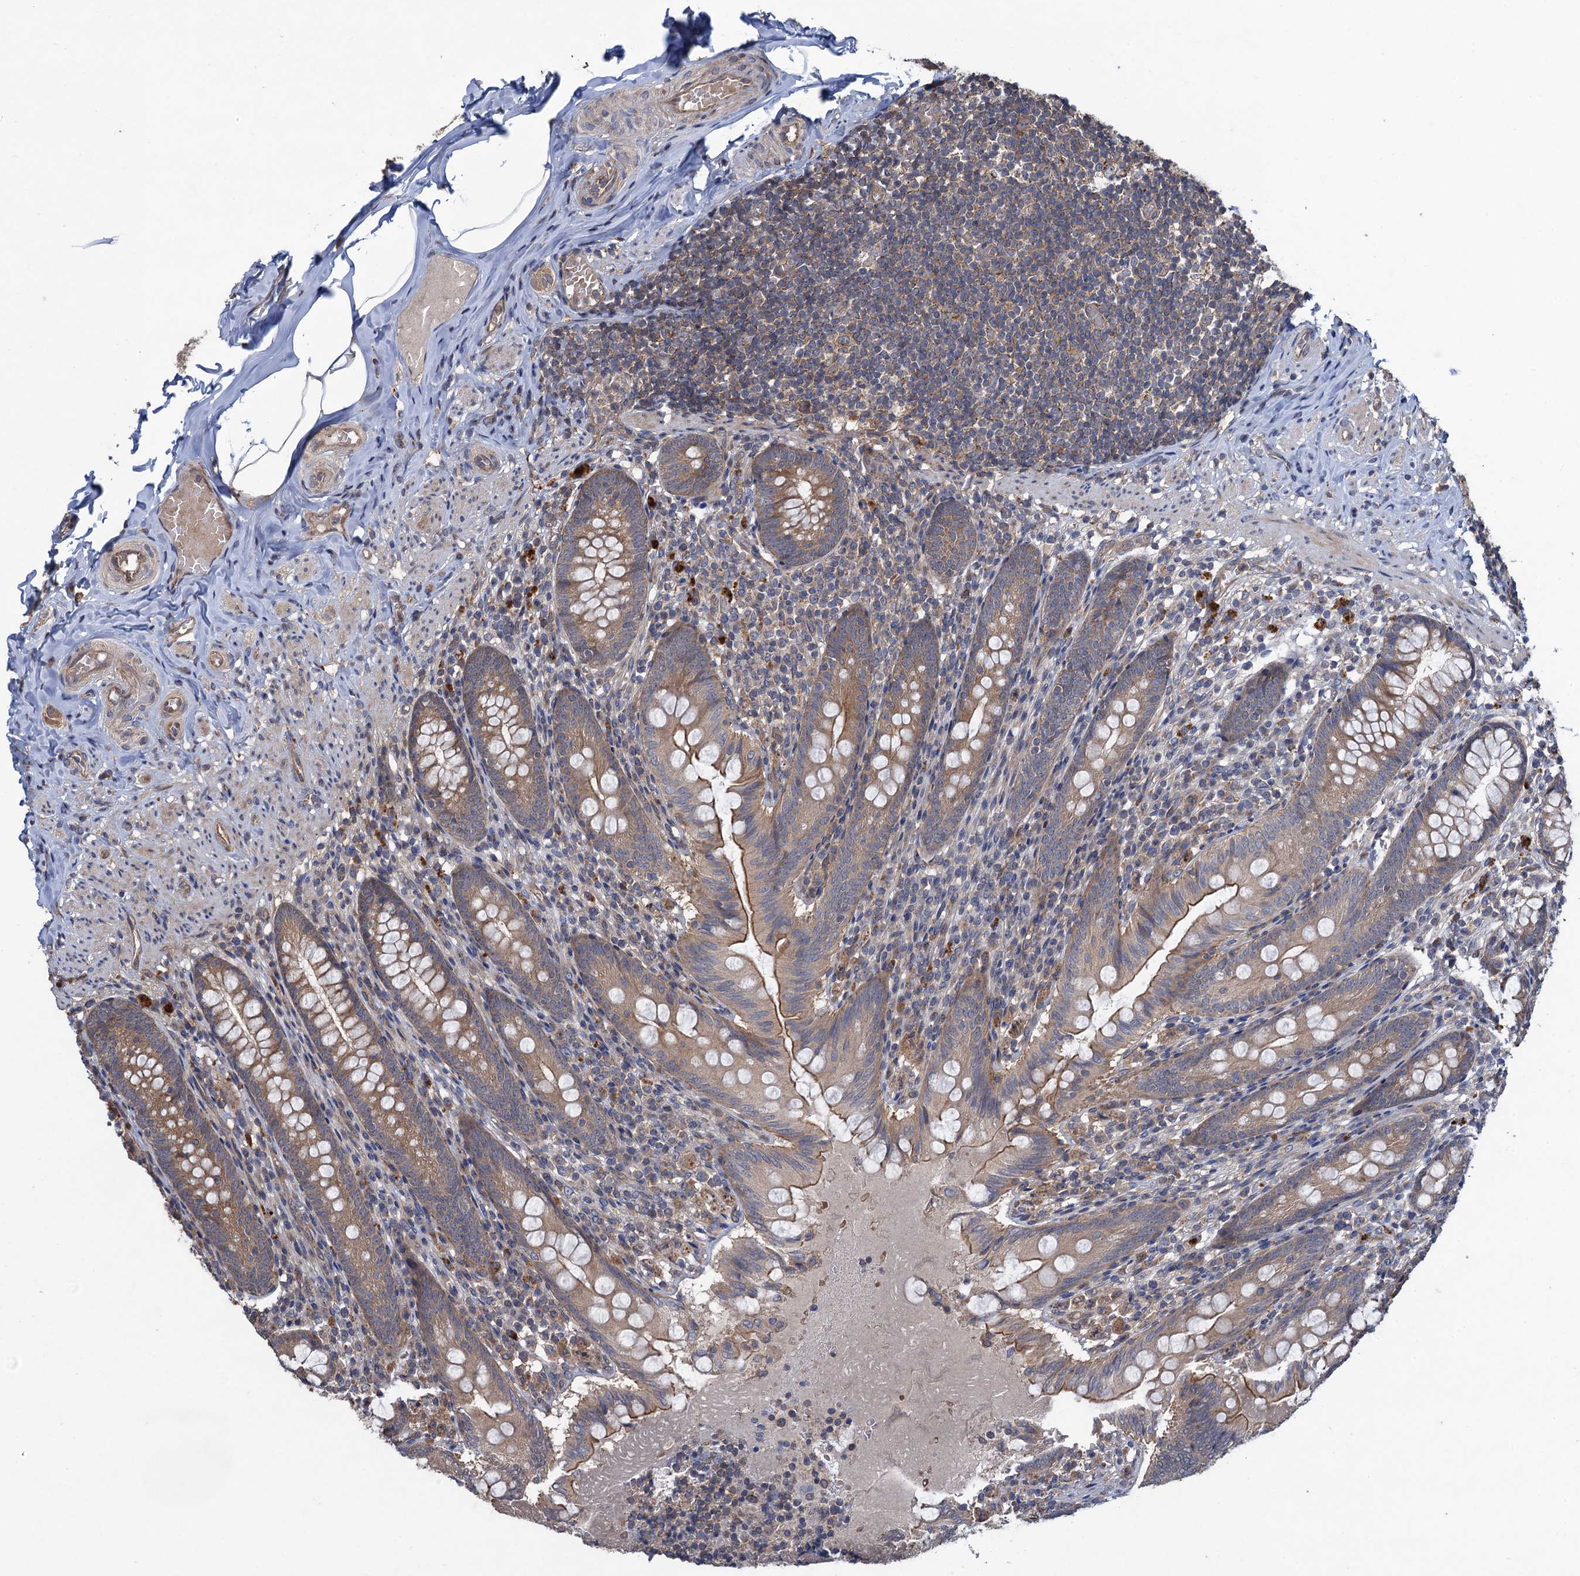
{"staining": {"intensity": "moderate", "quantity": "25%-75%", "location": "cytoplasmic/membranous"}, "tissue": "appendix", "cell_type": "Glandular cells", "image_type": "normal", "snomed": [{"axis": "morphology", "description": "Normal tissue, NOS"}, {"axis": "topography", "description": "Appendix"}], "caption": "A histopathology image showing moderate cytoplasmic/membranous staining in approximately 25%-75% of glandular cells in unremarkable appendix, as visualized by brown immunohistochemical staining.", "gene": "HAUS1", "patient": {"sex": "male", "age": 55}}